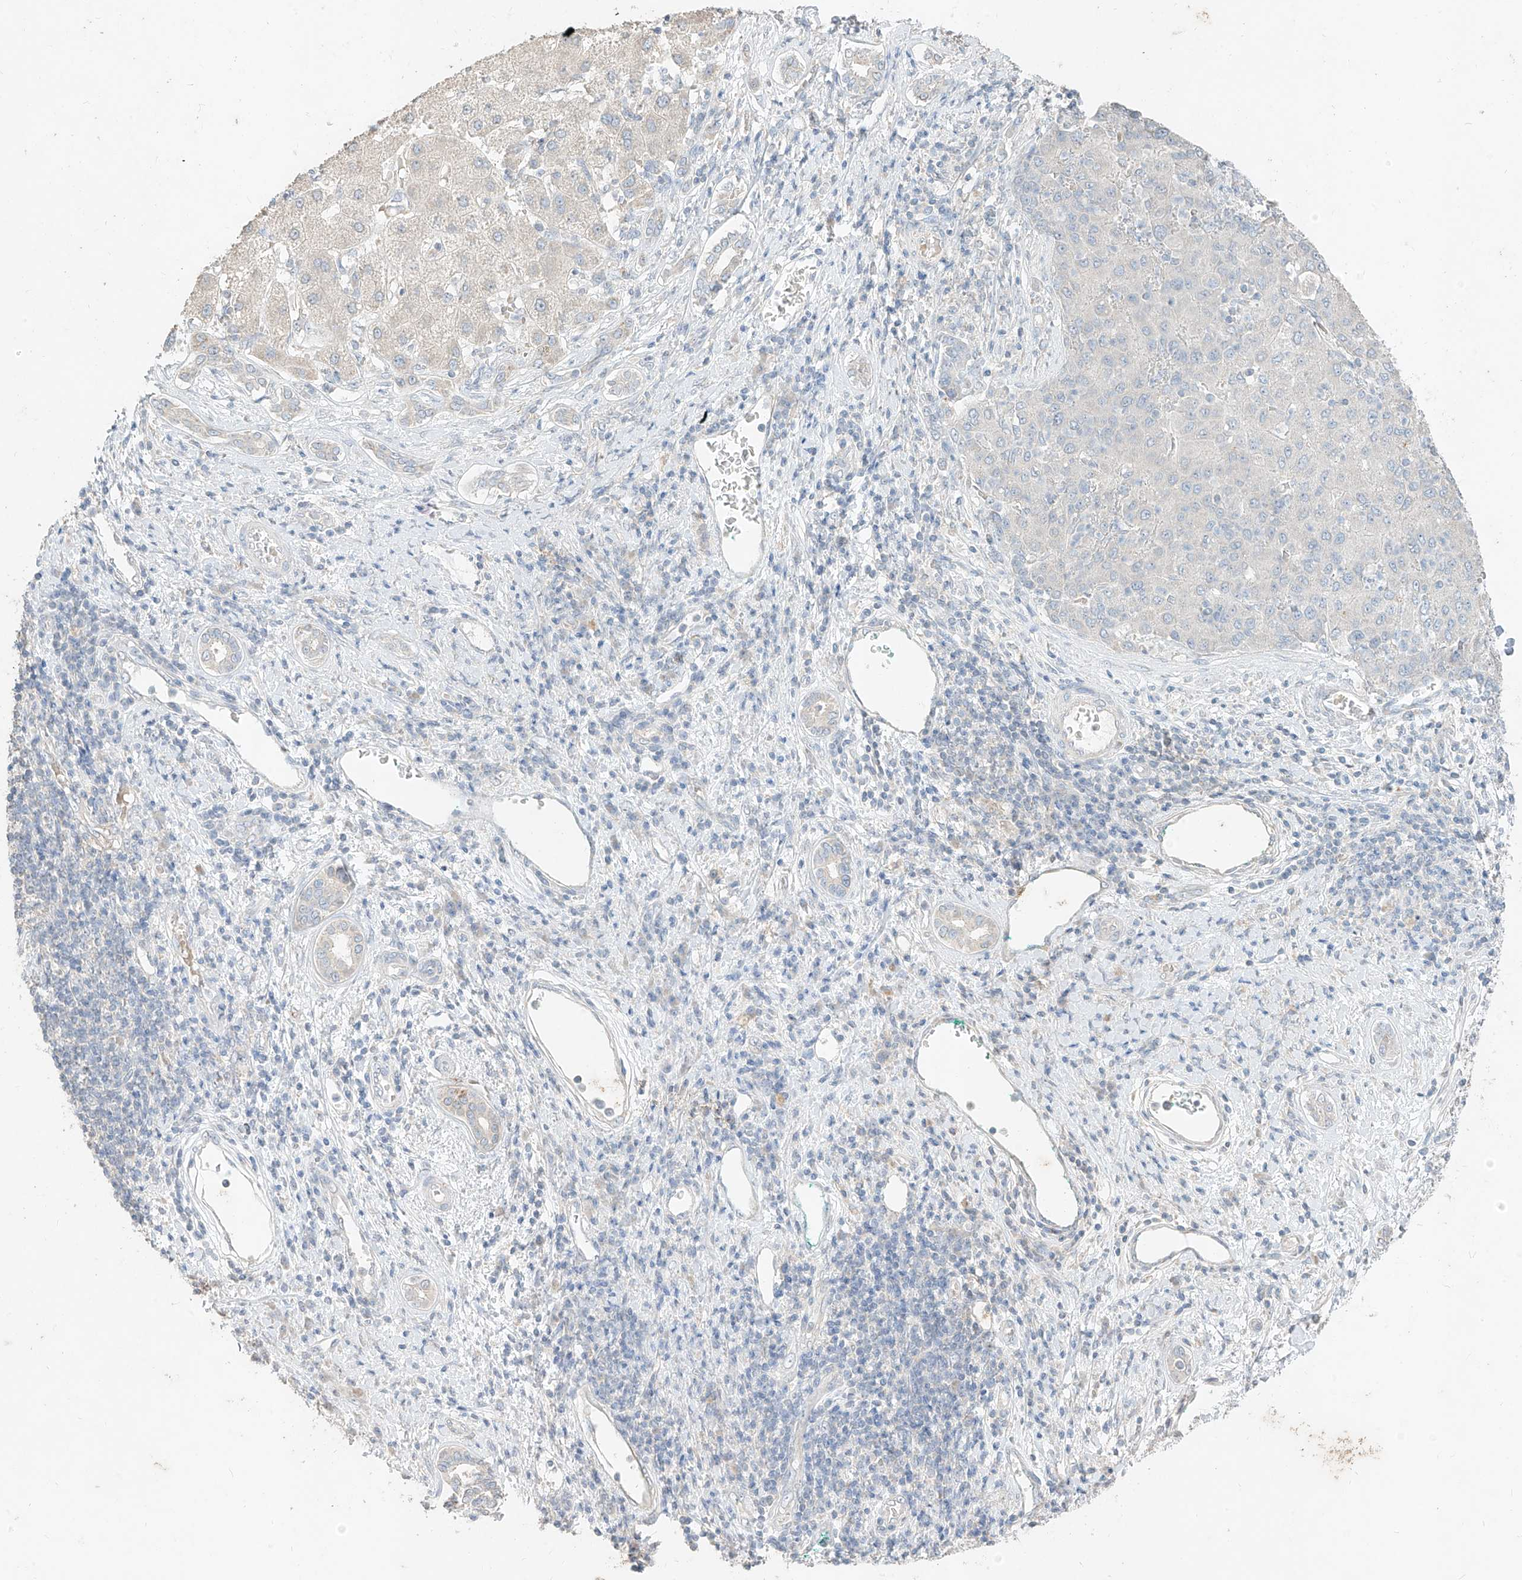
{"staining": {"intensity": "negative", "quantity": "none", "location": "none"}, "tissue": "liver cancer", "cell_type": "Tumor cells", "image_type": "cancer", "snomed": [{"axis": "morphology", "description": "Carcinoma, Hepatocellular, NOS"}, {"axis": "topography", "description": "Liver"}], "caption": "Human liver cancer stained for a protein using immunohistochemistry exhibits no positivity in tumor cells.", "gene": "ZZEF1", "patient": {"sex": "male", "age": 65}}